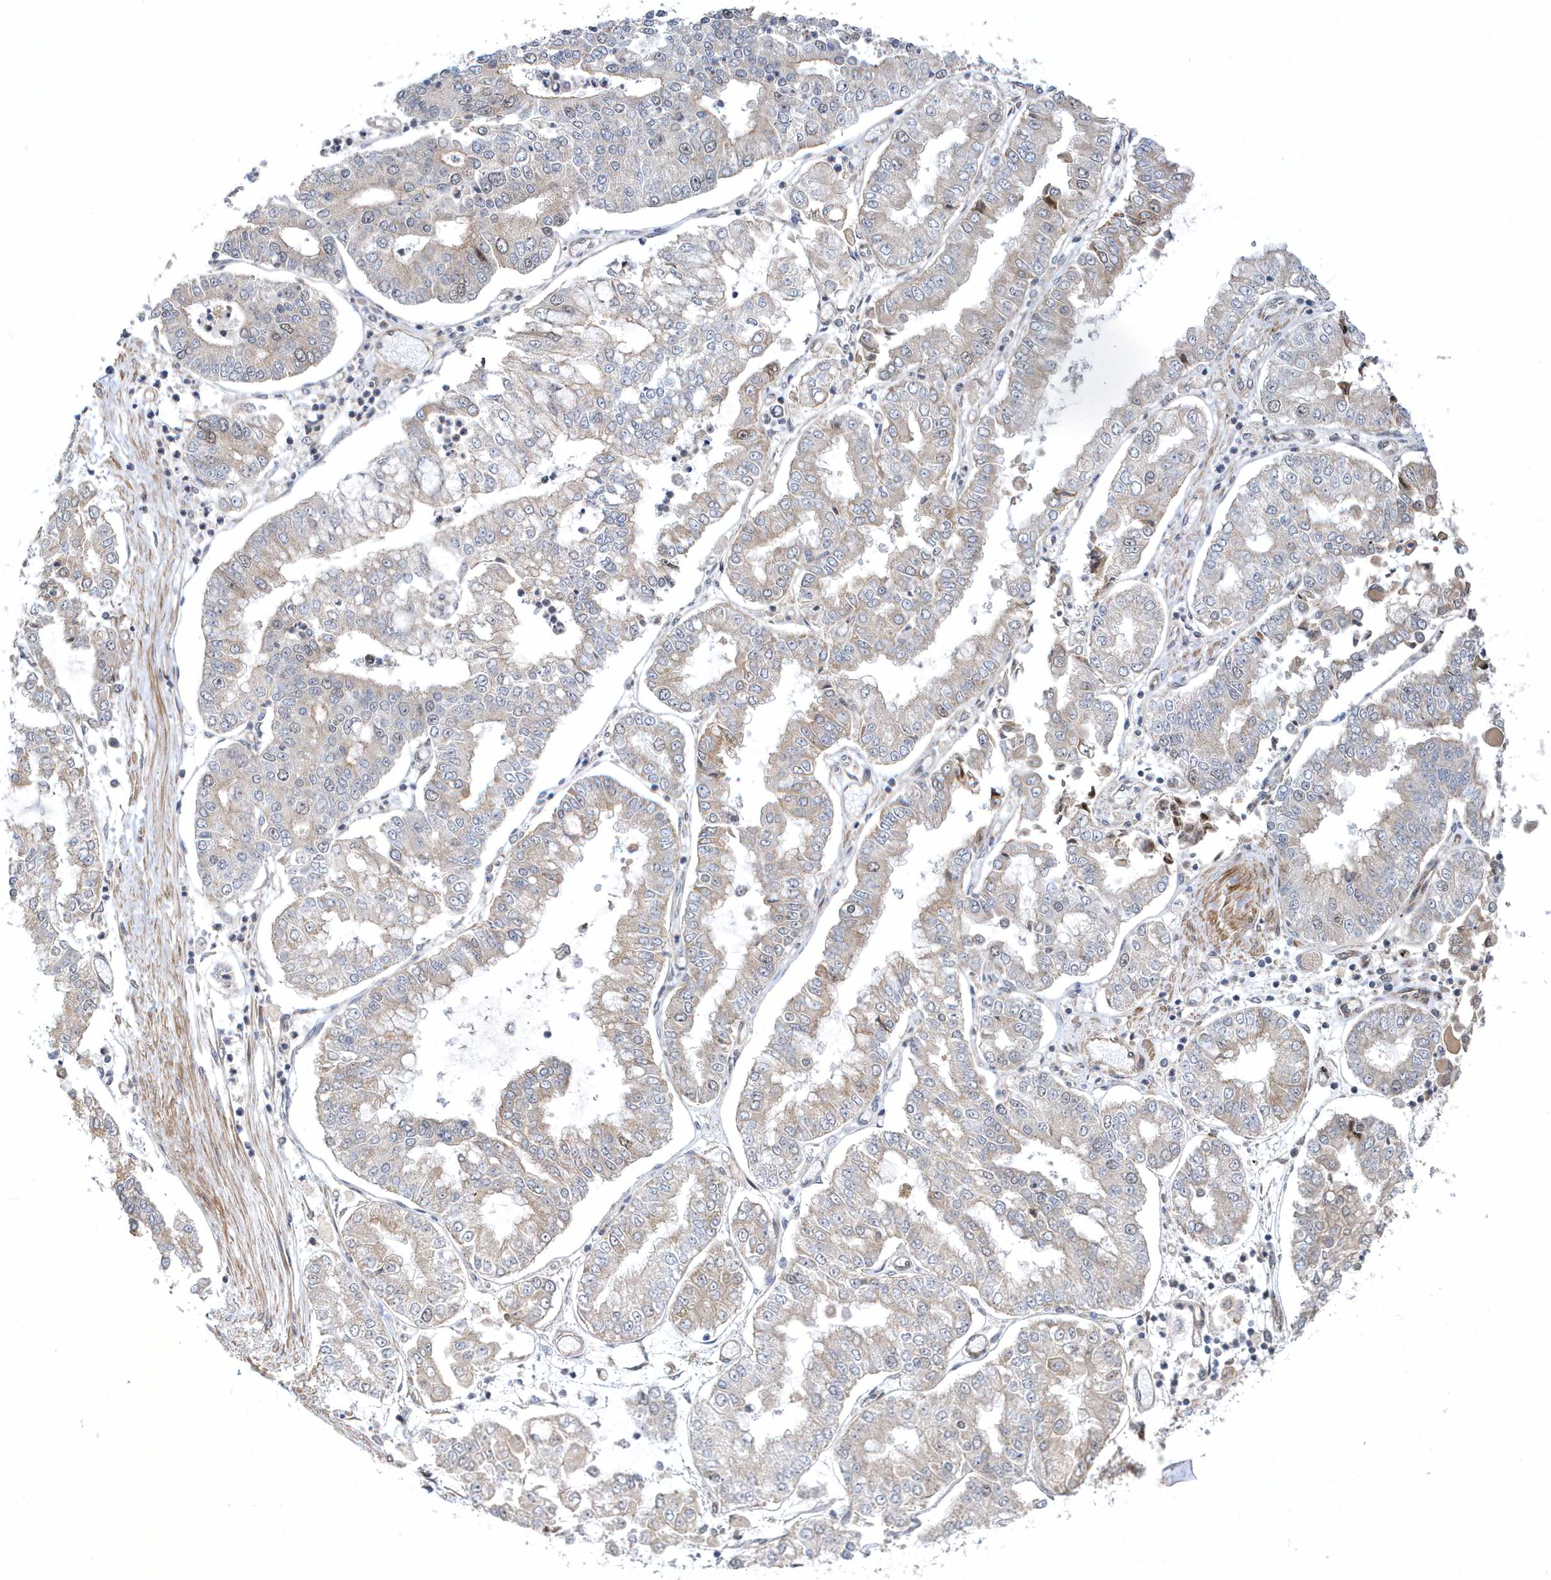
{"staining": {"intensity": "weak", "quantity": "25%-75%", "location": "cytoplasmic/membranous"}, "tissue": "stomach cancer", "cell_type": "Tumor cells", "image_type": "cancer", "snomed": [{"axis": "morphology", "description": "Adenocarcinoma, NOS"}, {"axis": "topography", "description": "Stomach"}], "caption": "Stomach cancer tissue demonstrates weak cytoplasmic/membranous positivity in about 25%-75% of tumor cells", "gene": "MXI1", "patient": {"sex": "male", "age": 76}}